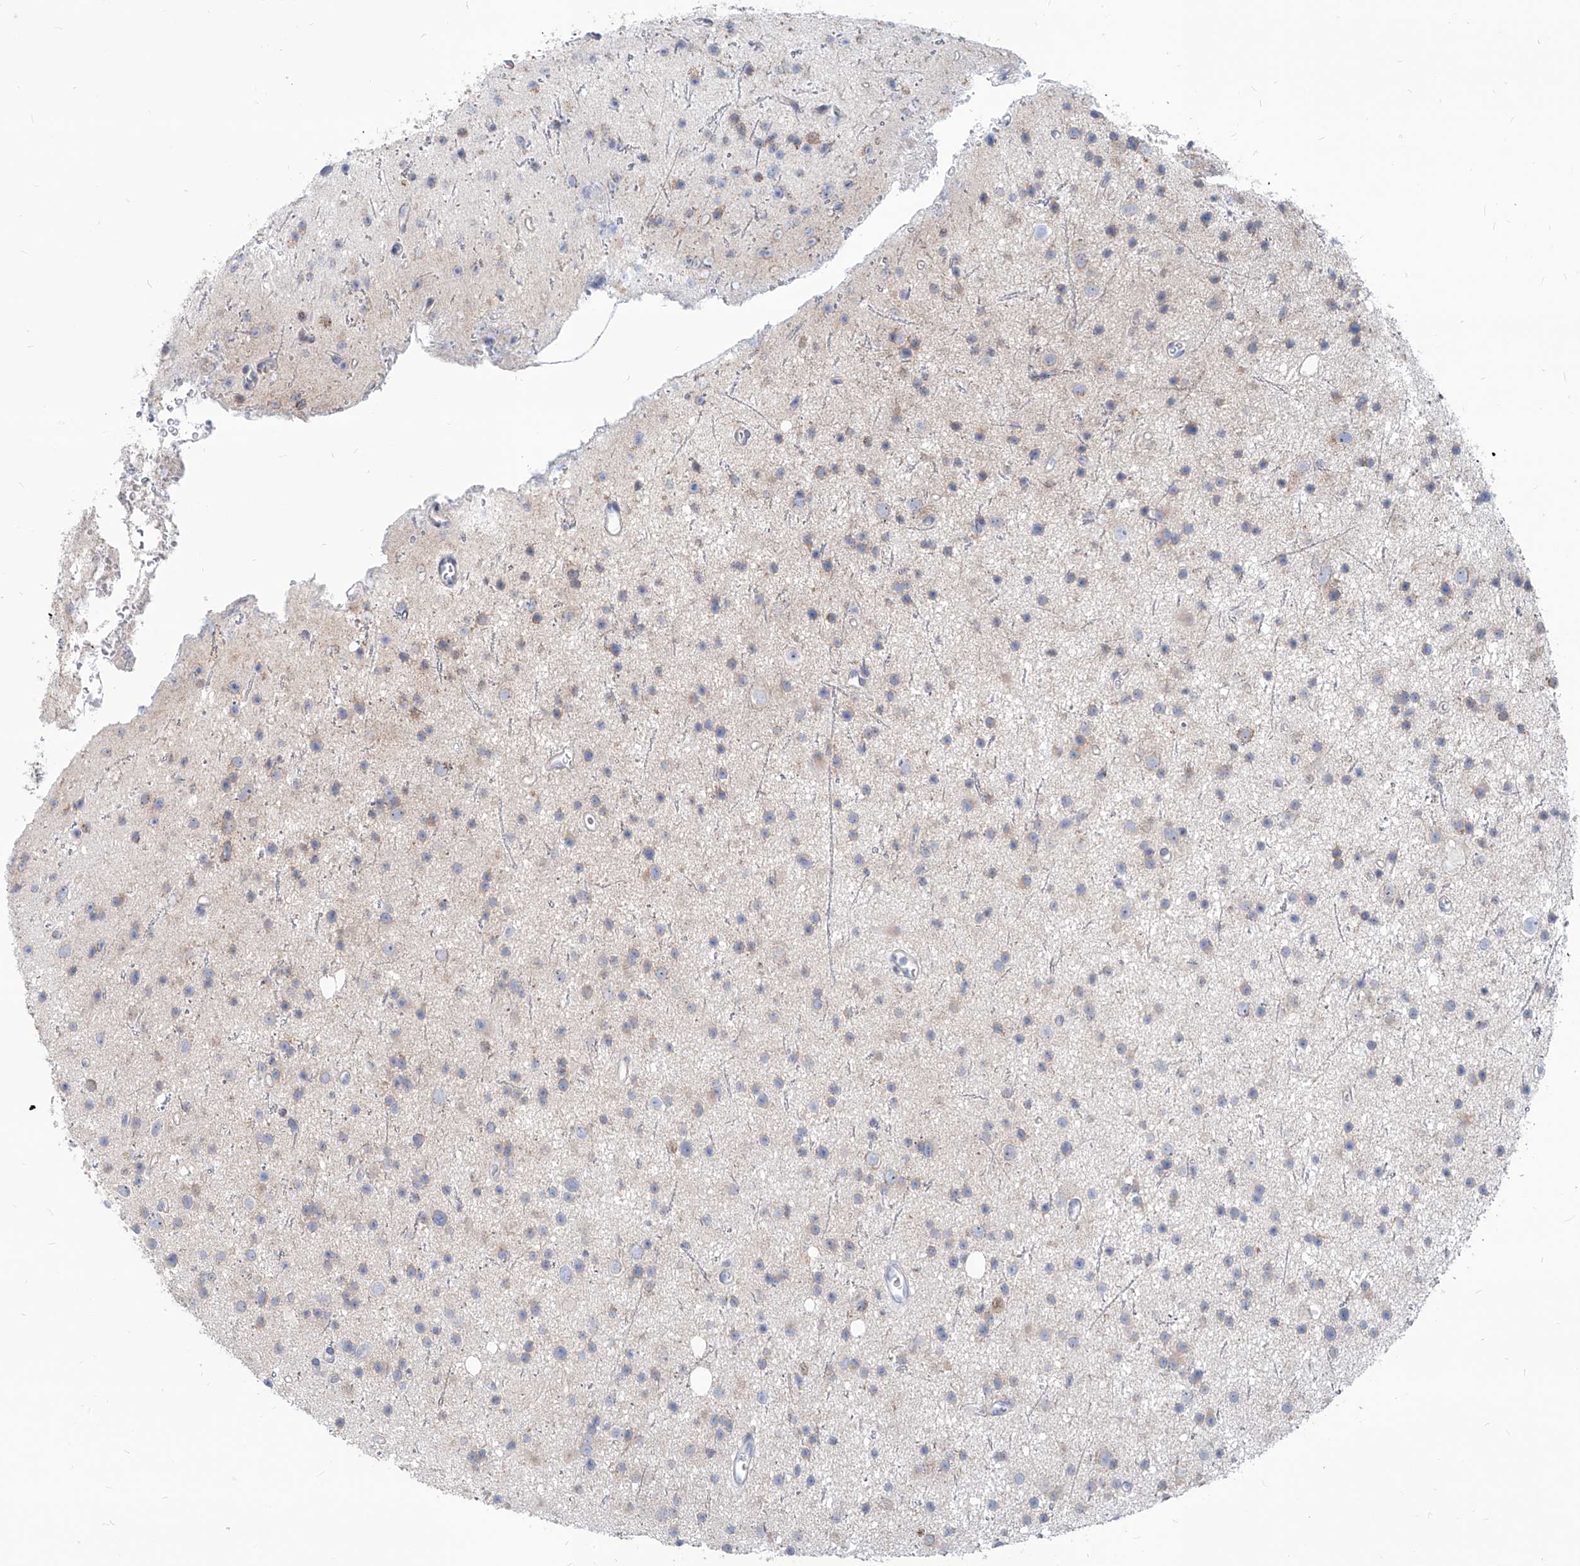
{"staining": {"intensity": "weak", "quantity": "<25%", "location": "cytoplasmic/membranous"}, "tissue": "glioma", "cell_type": "Tumor cells", "image_type": "cancer", "snomed": [{"axis": "morphology", "description": "Glioma, malignant, Low grade"}, {"axis": "topography", "description": "Cerebral cortex"}], "caption": "This is an immunohistochemistry (IHC) micrograph of malignant glioma (low-grade). There is no positivity in tumor cells.", "gene": "AGPS", "patient": {"sex": "female", "age": 39}}